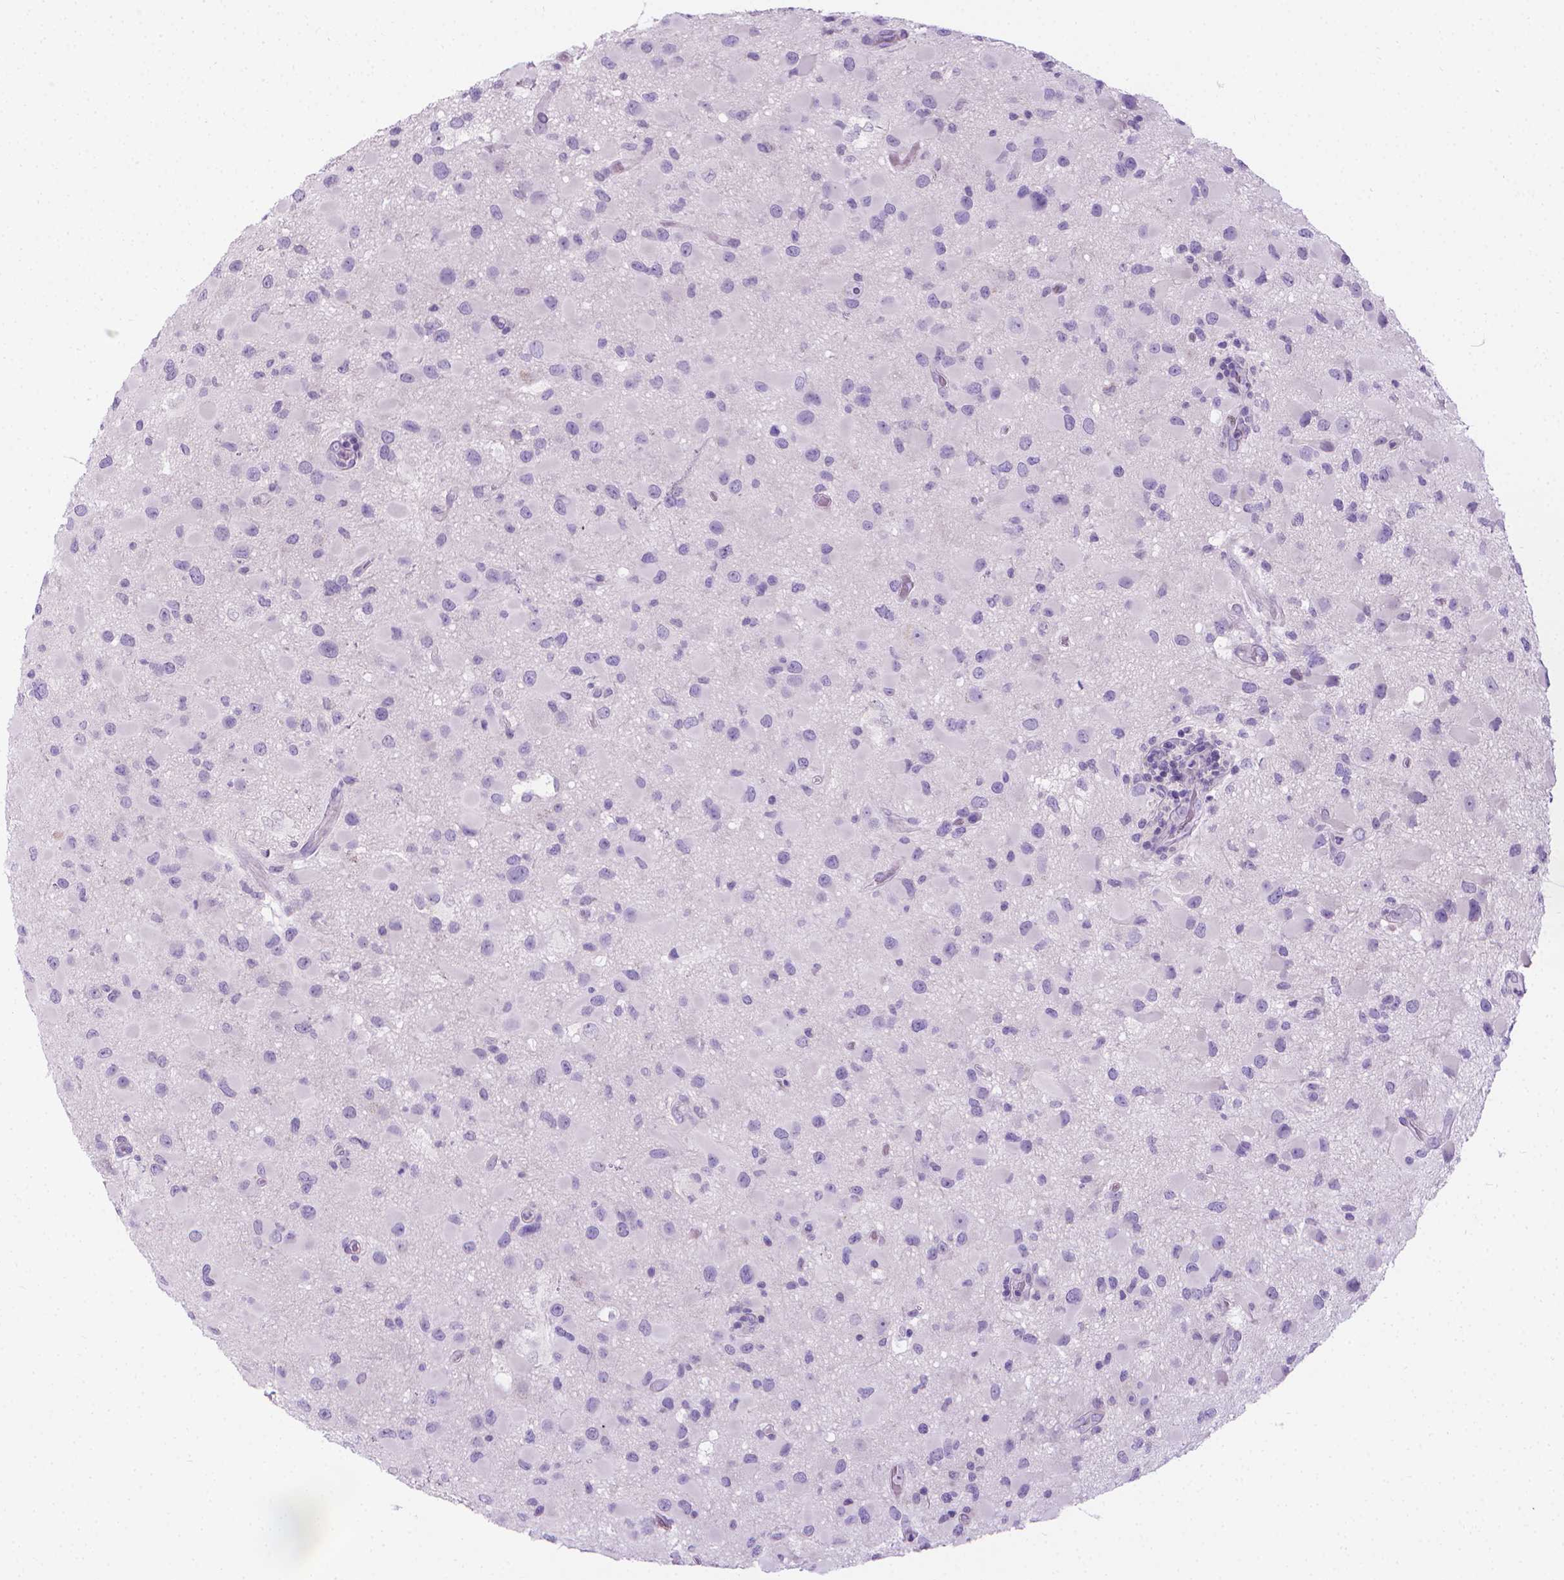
{"staining": {"intensity": "negative", "quantity": "none", "location": "none"}, "tissue": "glioma", "cell_type": "Tumor cells", "image_type": "cancer", "snomed": [{"axis": "morphology", "description": "Glioma, malignant, Low grade"}, {"axis": "topography", "description": "Brain"}], "caption": "The image reveals no significant positivity in tumor cells of glioma.", "gene": "SPAG6", "patient": {"sex": "female", "age": 32}}